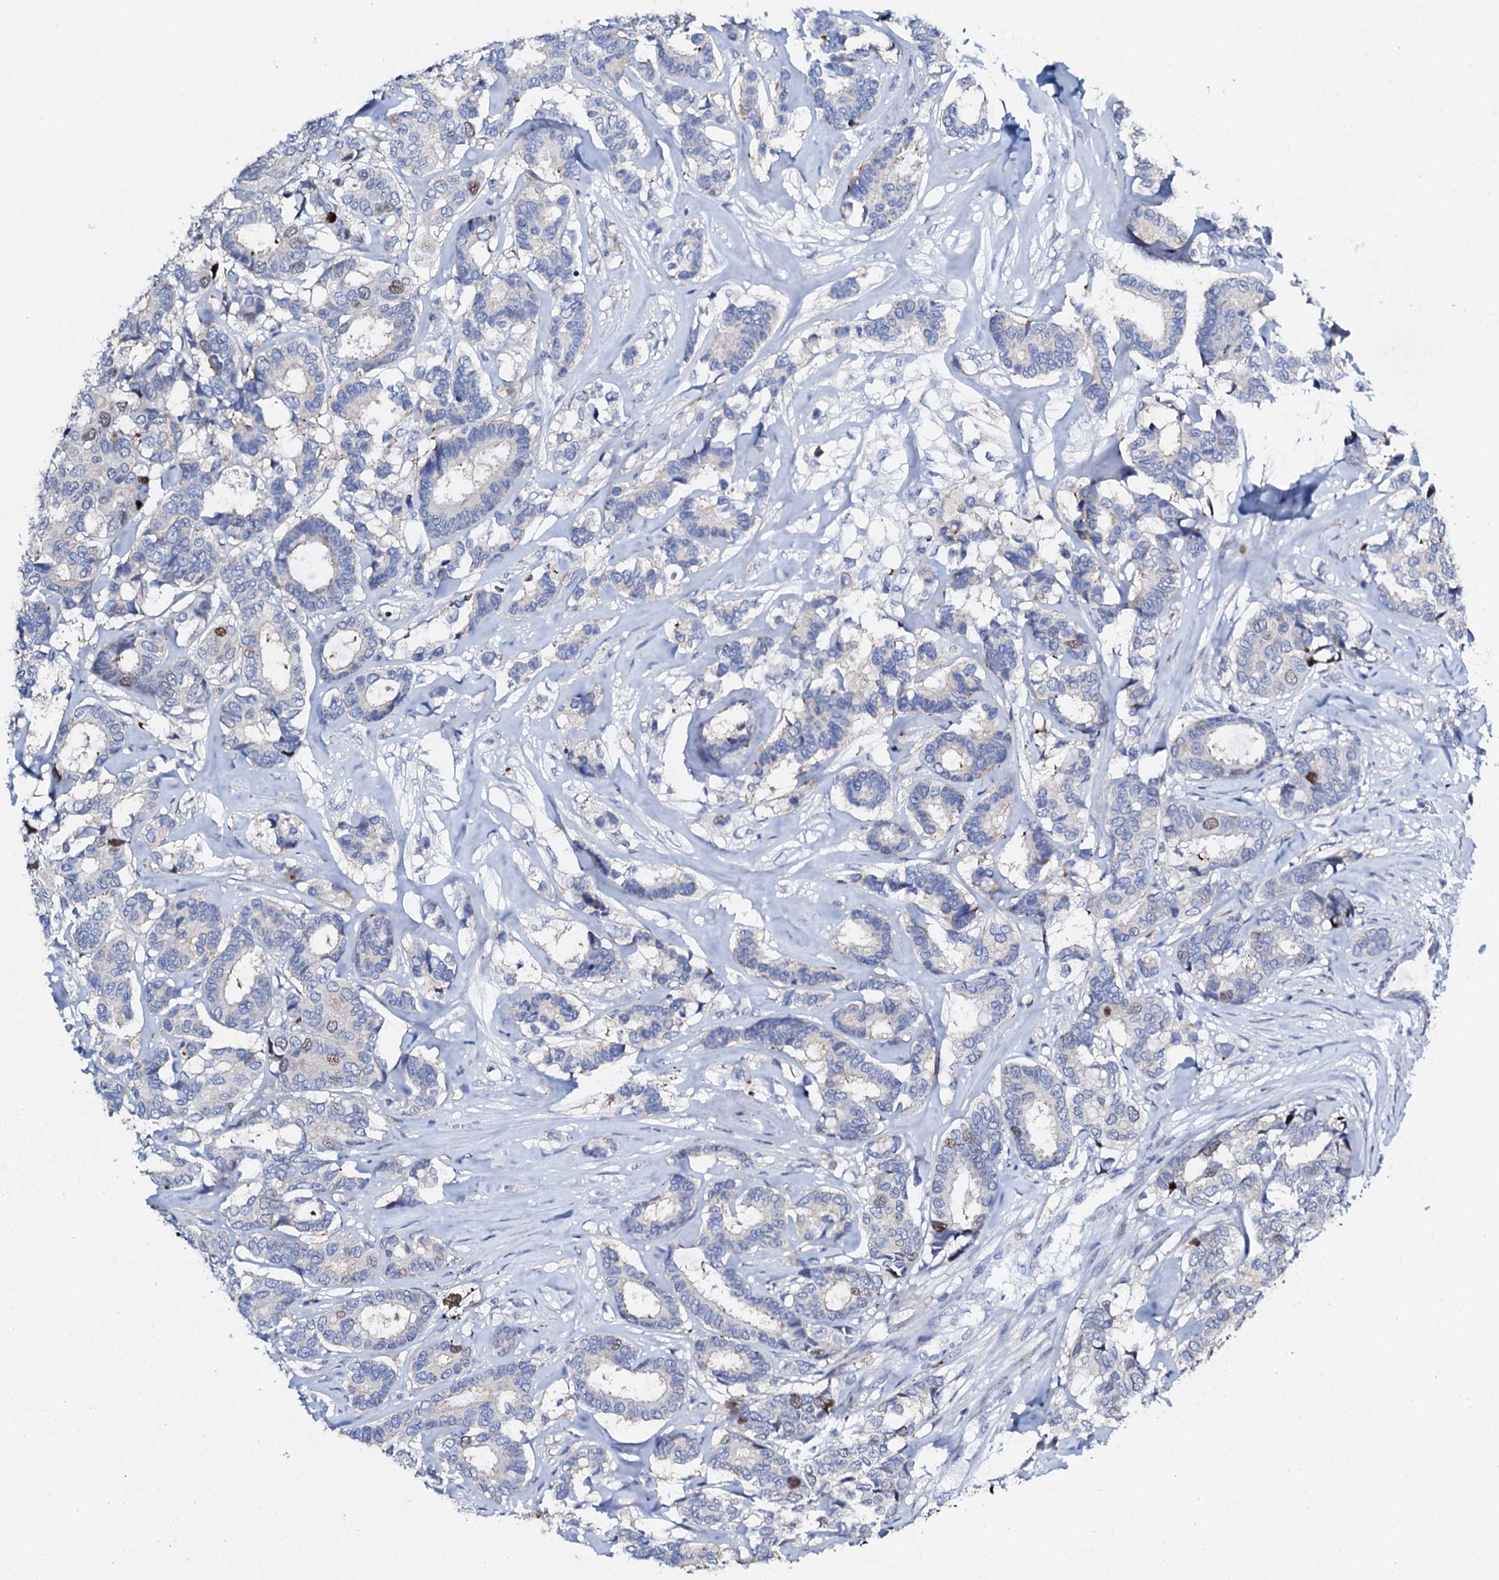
{"staining": {"intensity": "weak", "quantity": "<25%", "location": "nuclear"}, "tissue": "breast cancer", "cell_type": "Tumor cells", "image_type": "cancer", "snomed": [{"axis": "morphology", "description": "Duct carcinoma"}, {"axis": "topography", "description": "Breast"}], "caption": "Immunohistochemistry of breast intraductal carcinoma shows no expression in tumor cells. (Immunohistochemistry (ihc), brightfield microscopy, high magnification).", "gene": "NUDT13", "patient": {"sex": "female", "age": 87}}